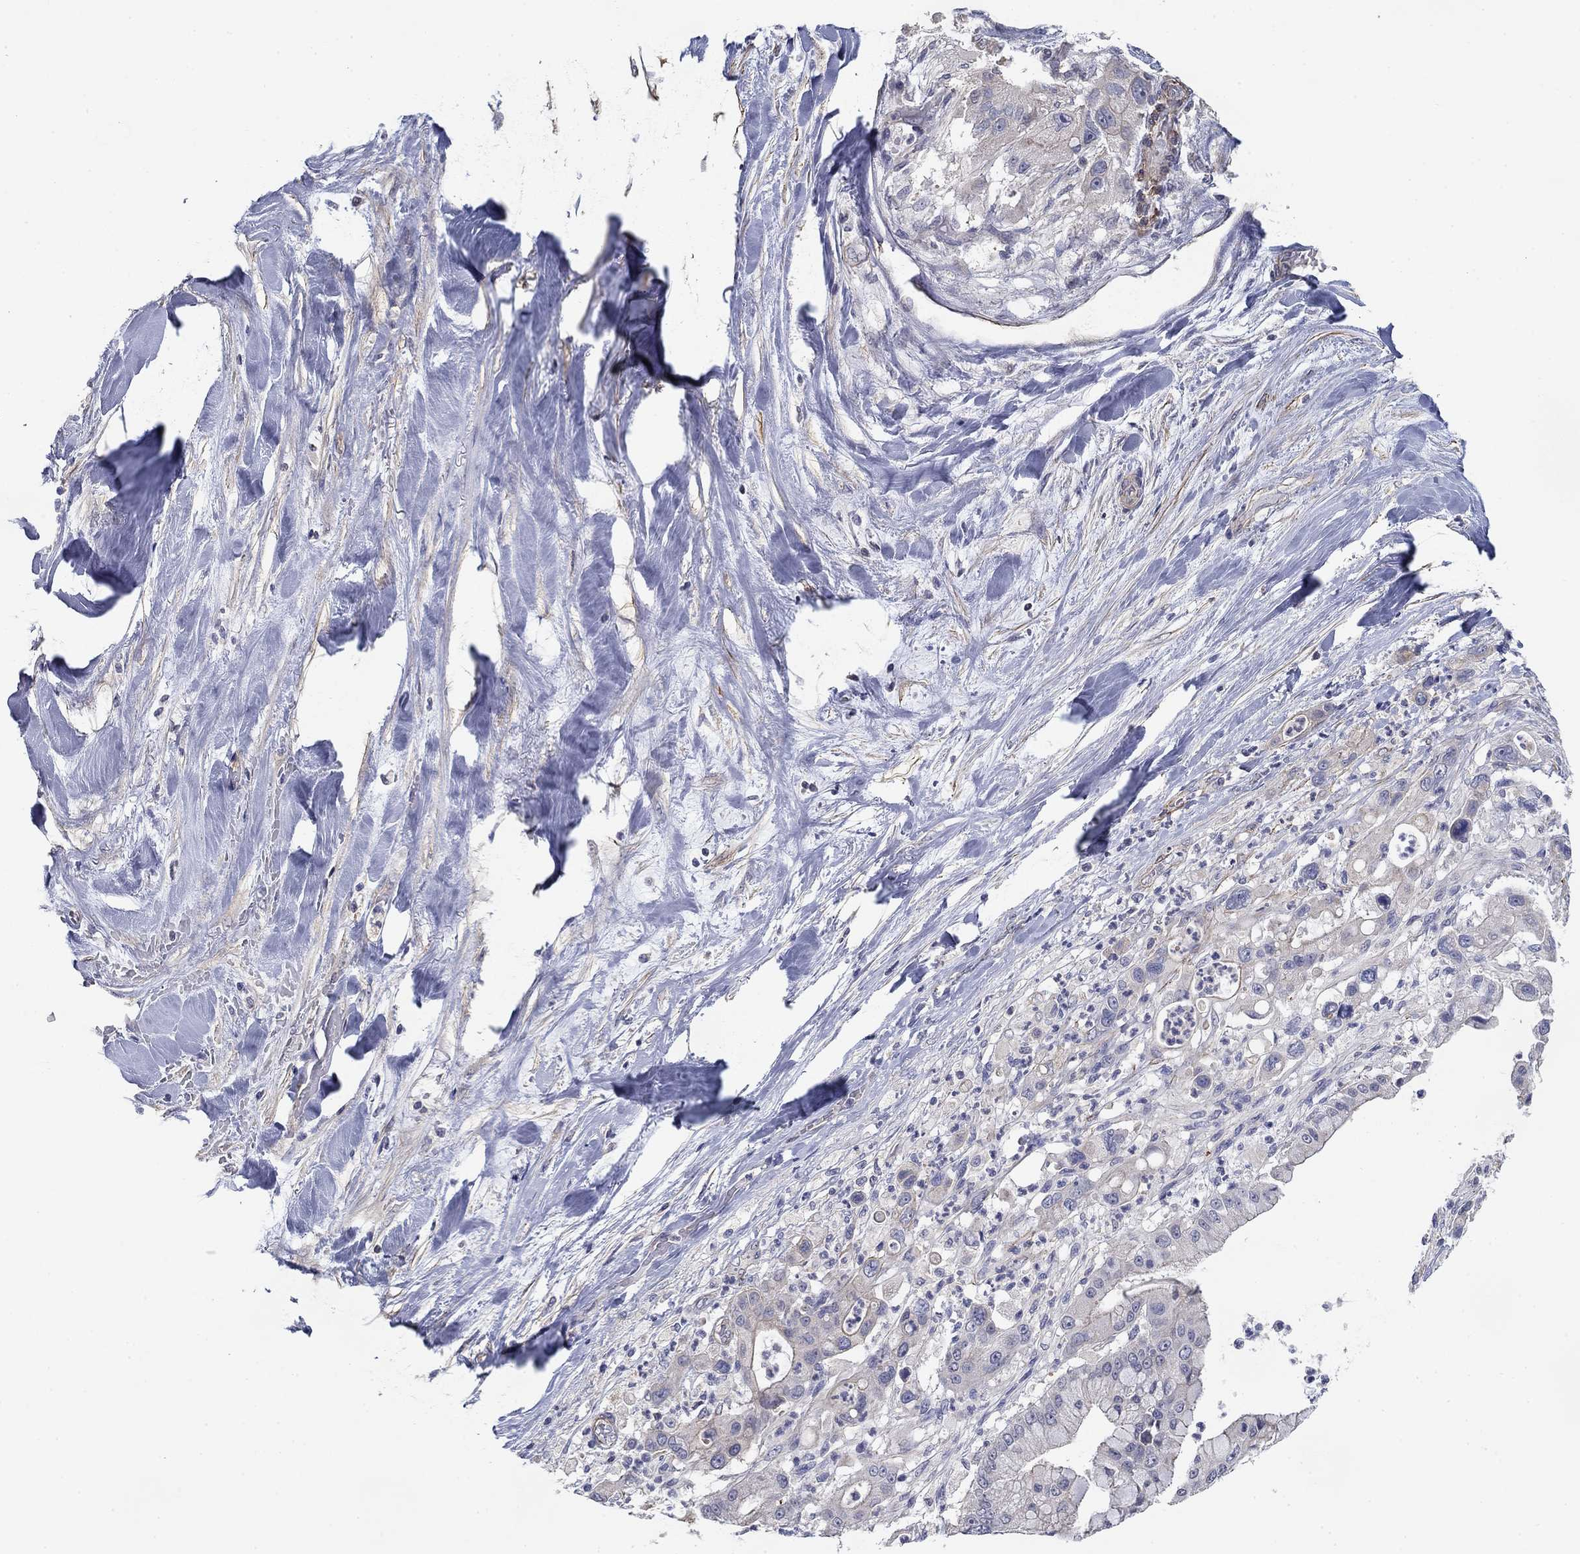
{"staining": {"intensity": "negative", "quantity": "none", "location": "none"}, "tissue": "liver cancer", "cell_type": "Tumor cells", "image_type": "cancer", "snomed": [{"axis": "morphology", "description": "Cholangiocarcinoma"}, {"axis": "topography", "description": "Liver"}], "caption": "Human liver cholangiocarcinoma stained for a protein using IHC exhibits no staining in tumor cells.", "gene": "GRK7", "patient": {"sex": "female", "age": 54}}